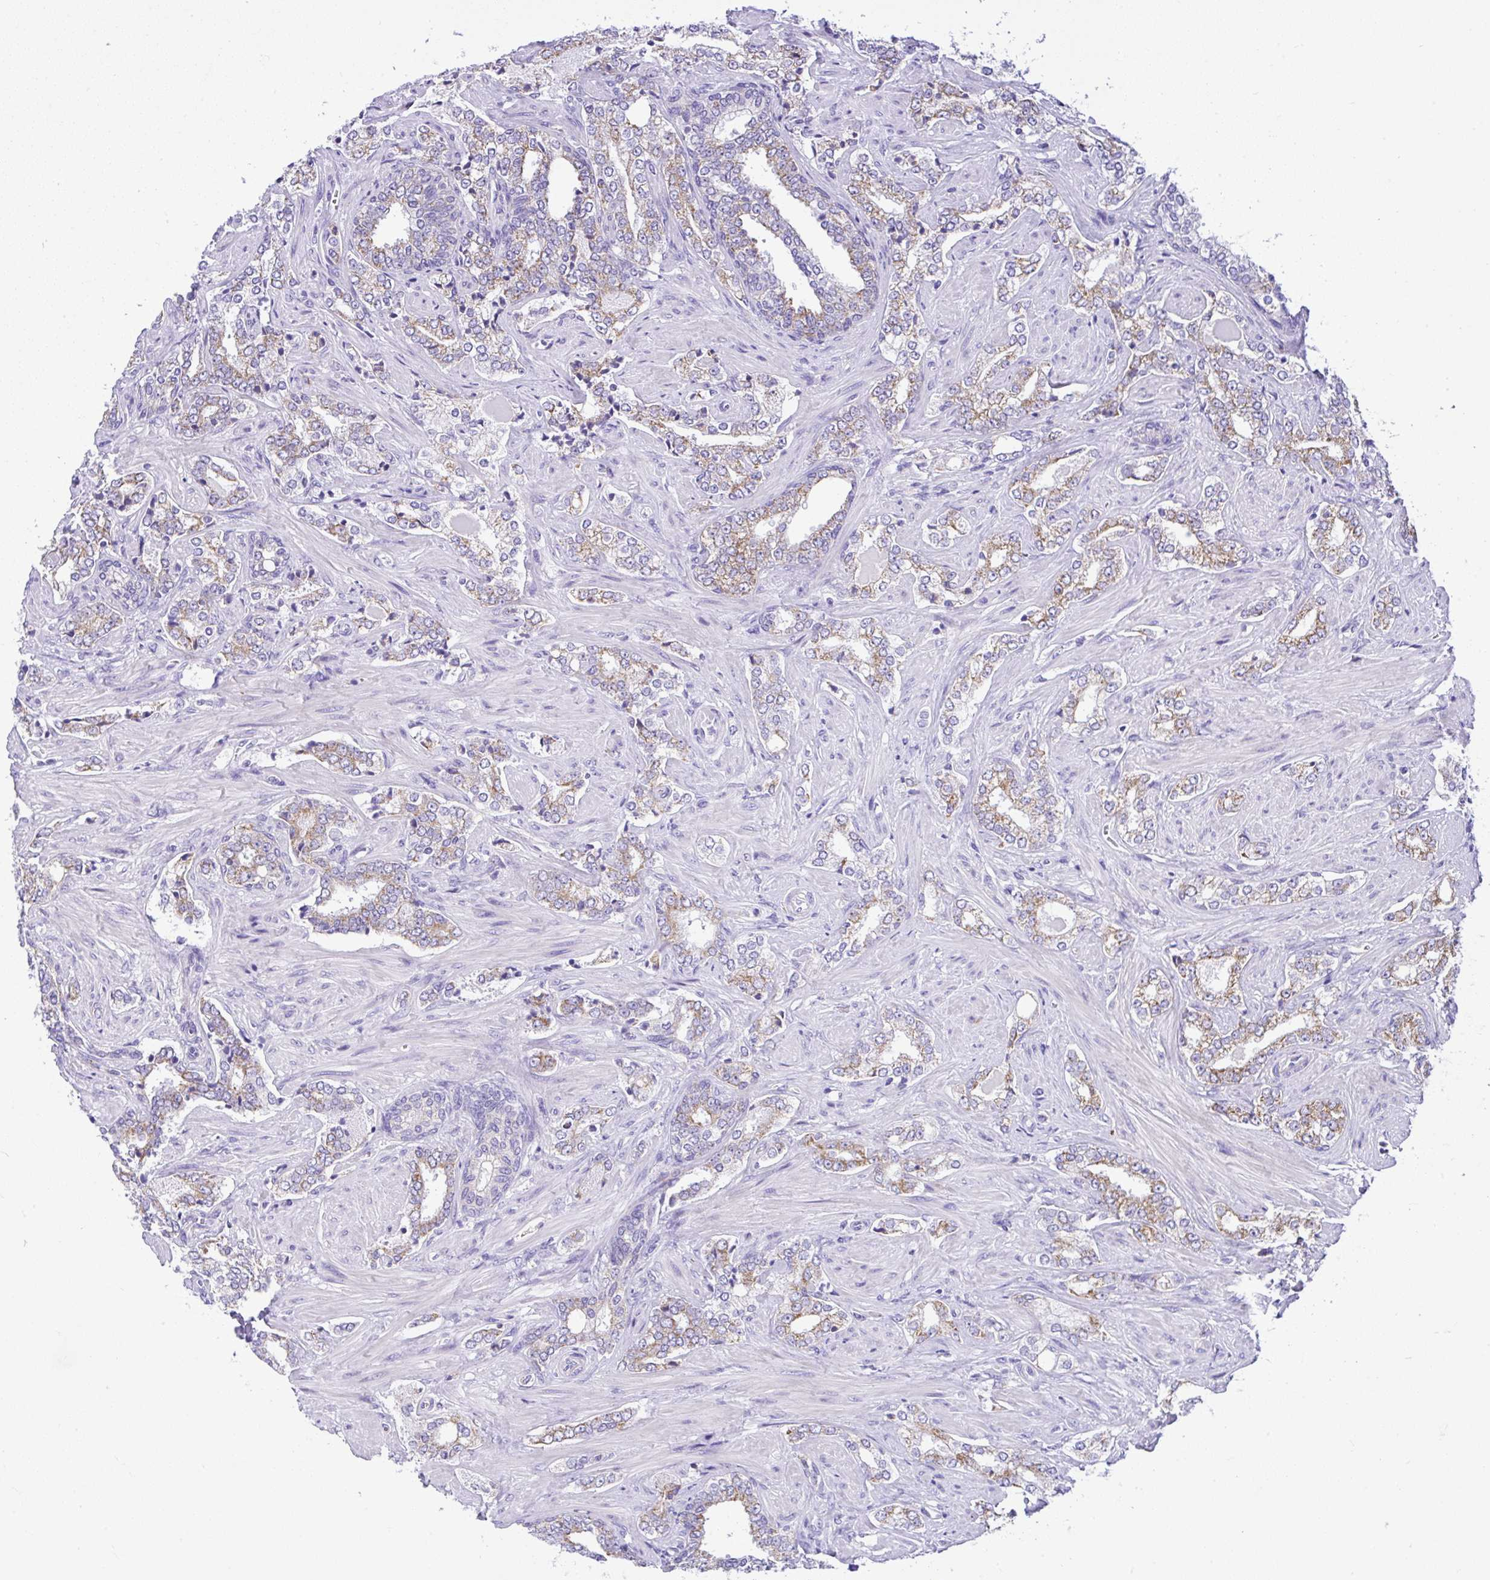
{"staining": {"intensity": "weak", "quantity": "25%-75%", "location": "cytoplasmic/membranous"}, "tissue": "prostate cancer", "cell_type": "Tumor cells", "image_type": "cancer", "snomed": [{"axis": "morphology", "description": "Adenocarcinoma, High grade"}, {"axis": "topography", "description": "Prostate"}], "caption": "The immunohistochemical stain labels weak cytoplasmic/membranous positivity in tumor cells of prostate high-grade adenocarcinoma tissue.", "gene": "SLC13A1", "patient": {"sex": "male", "age": 60}}